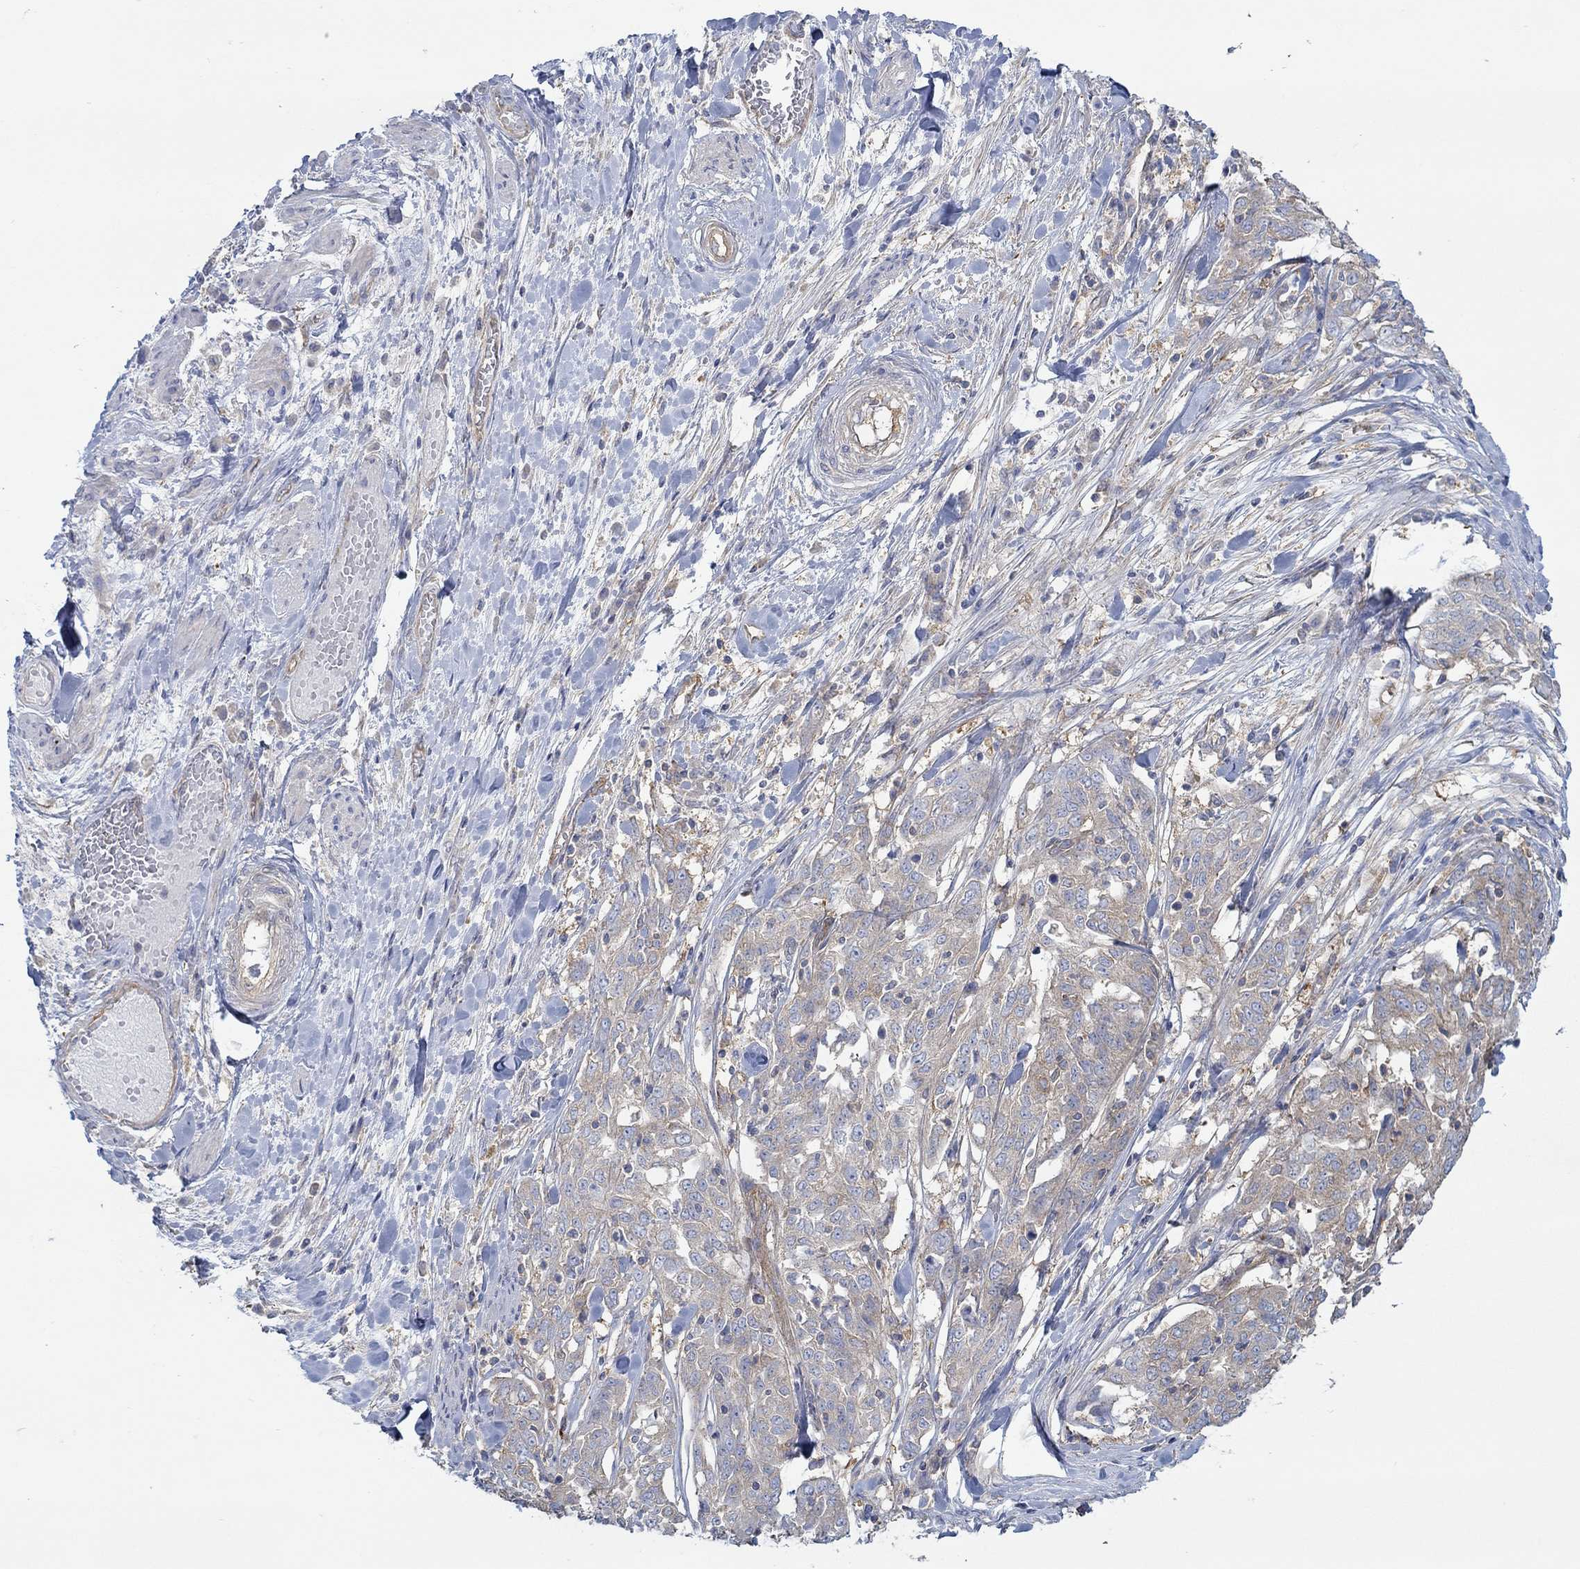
{"staining": {"intensity": "weak", "quantity": "25%-75%", "location": "cytoplasmic/membranous"}, "tissue": "ovarian cancer", "cell_type": "Tumor cells", "image_type": "cancer", "snomed": [{"axis": "morphology", "description": "Cystadenocarcinoma, serous, NOS"}, {"axis": "topography", "description": "Ovary"}], "caption": "Protein staining displays weak cytoplasmic/membranous positivity in about 25%-75% of tumor cells in ovarian cancer.", "gene": "SPAG9", "patient": {"sex": "female", "age": 67}}